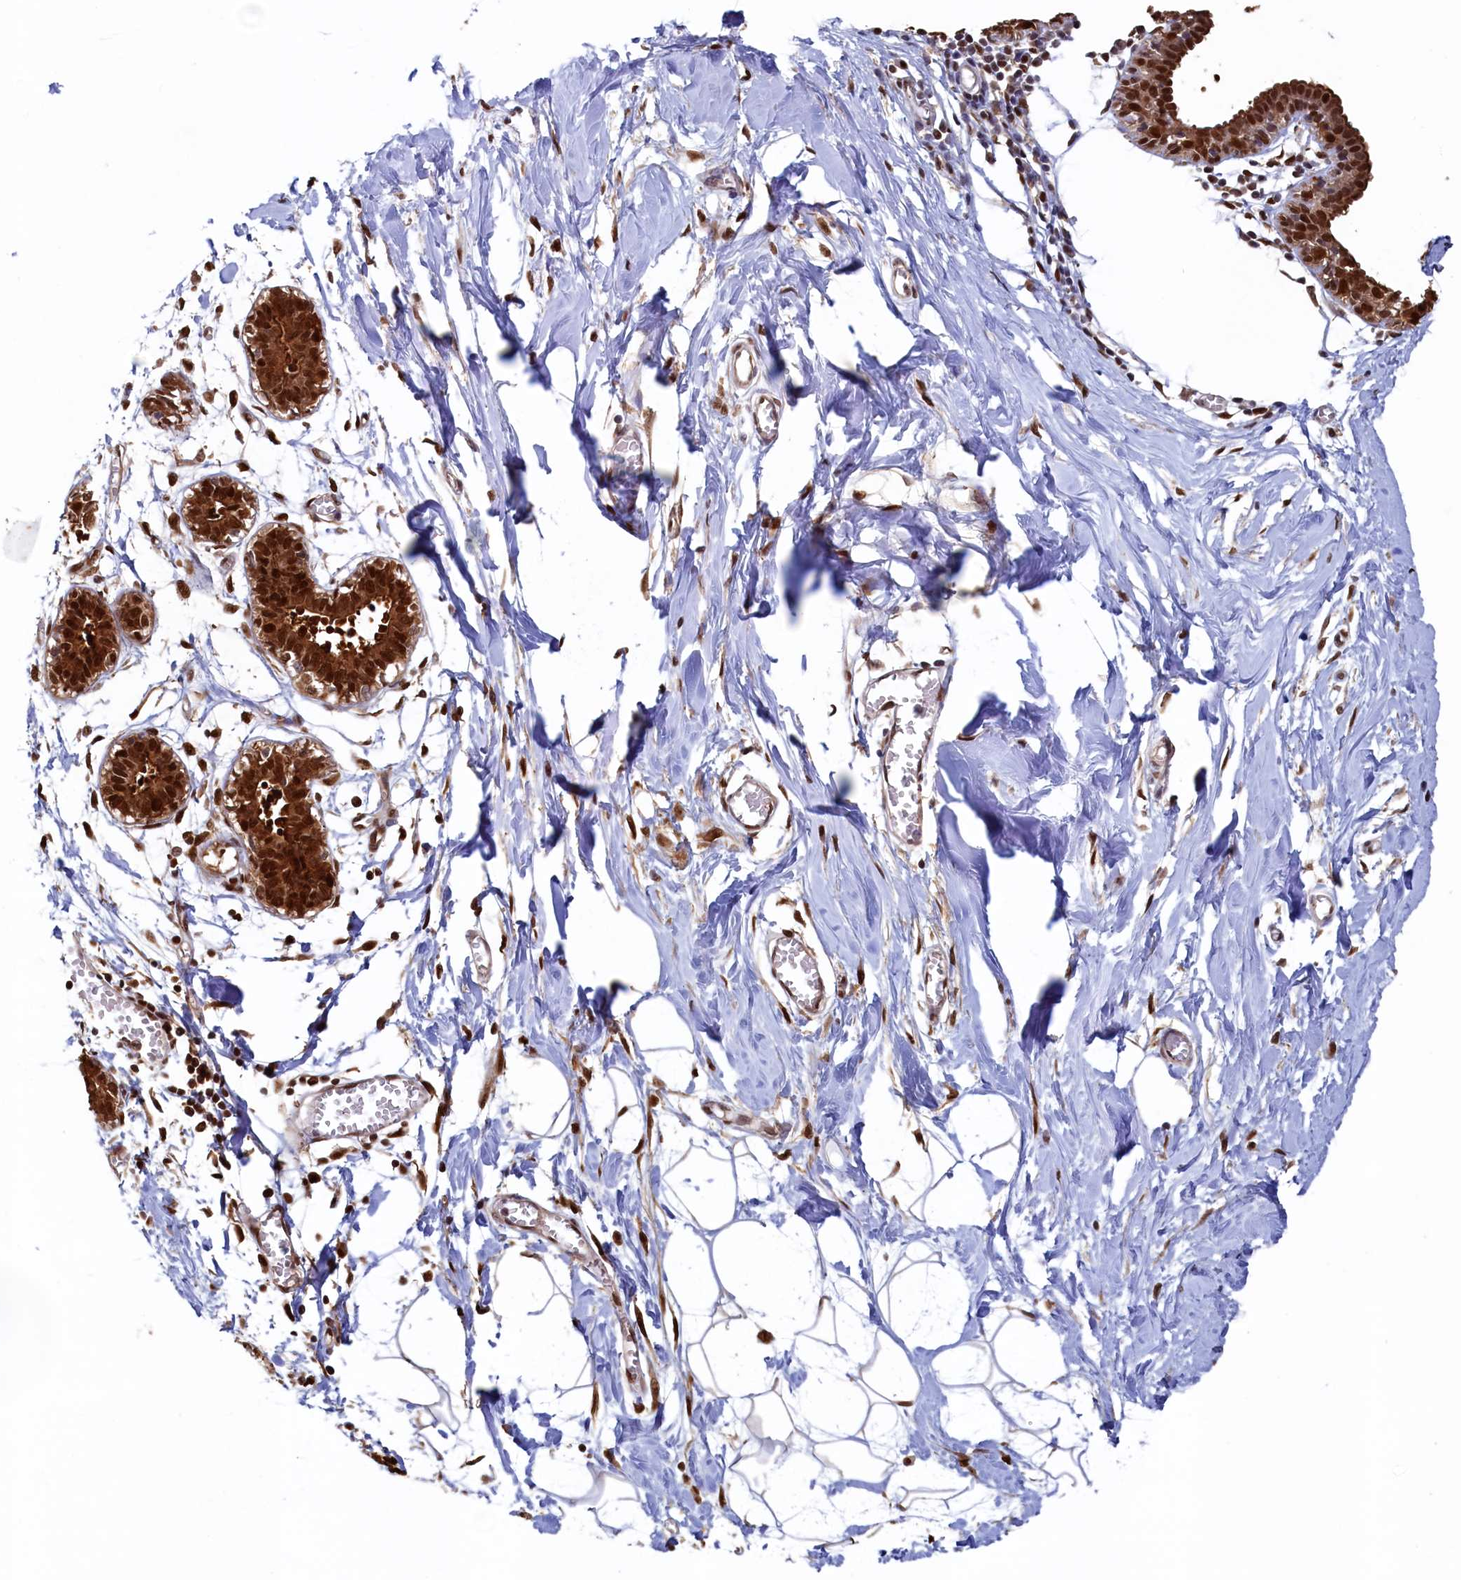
{"staining": {"intensity": "negative", "quantity": "none", "location": "none"}, "tissue": "breast", "cell_type": "Adipocytes", "image_type": "normal", "snomed": [{"axis": "morphology", "description": "Normal tissue, NOS"}, {"axis": "topography", "description": "Breast"}], "caption": "Immunohistochemistry histopathology image of unremarkable breast: breast stained with DAB reveals no significant protein staining in adipocytes. (Stains: DAB immunohistochemistry with hematoxylin counter stain, Microscopy: brightfield microscopy at high magnification).", "gene": "AHCY", "patient": {"sex": "female", "age": 27}}